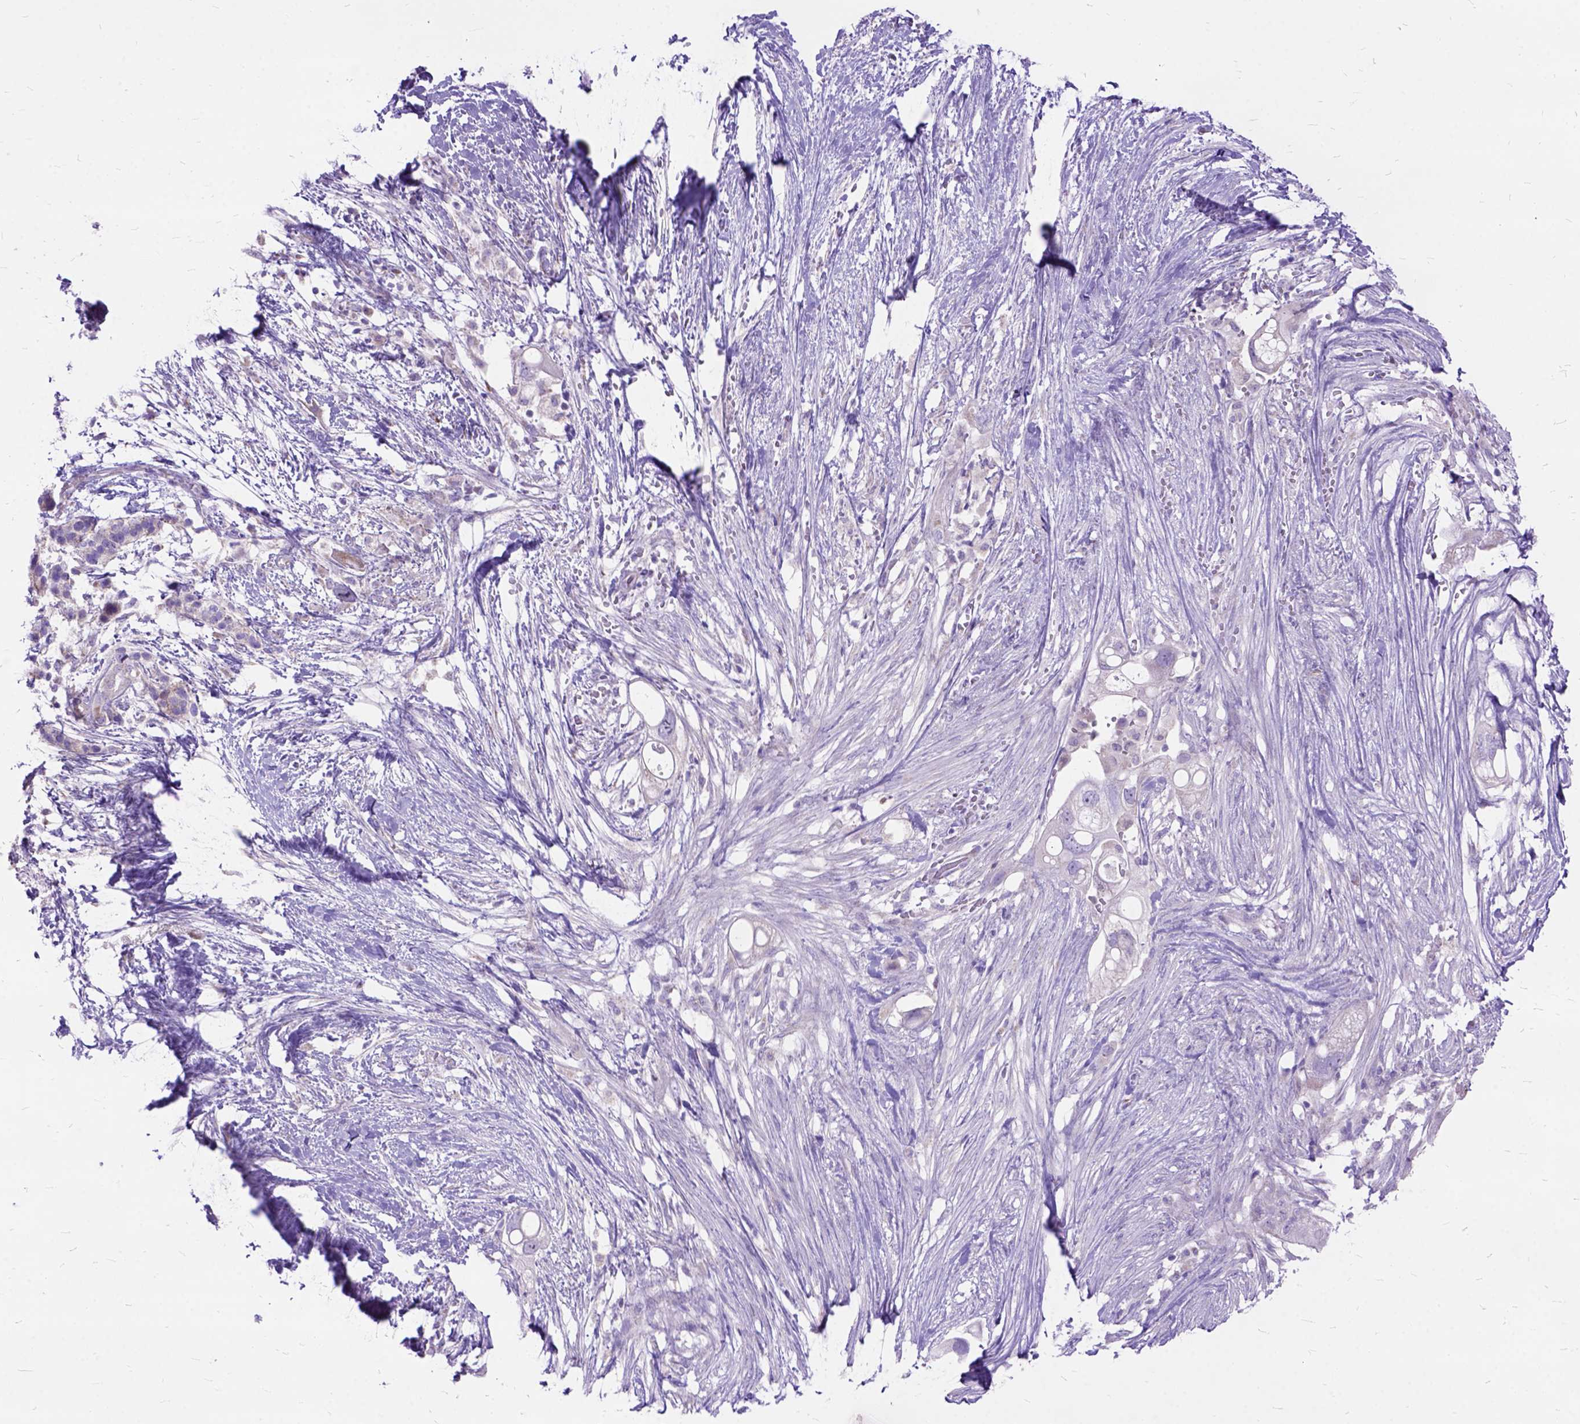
{"staining": {"intensity": "negative", "quantity": "none", "location": "none"}, "tissue": "pancreatic cancer", "cell_type": "Tumor cells", "image_type": "cancer", "snomed": [{"axis": "morphology", "description": "Adenocarcinoma, NOS"}, {"axis": "topography", "description": "Pancreas"}], "caption": "Pancreatic cancer (adenocarcinoma) was stained to show a protein in brown. There is no significant expression in tumor cells.", "gene": "CTAG2", "patient": {"sex": "female", "age": 72}}